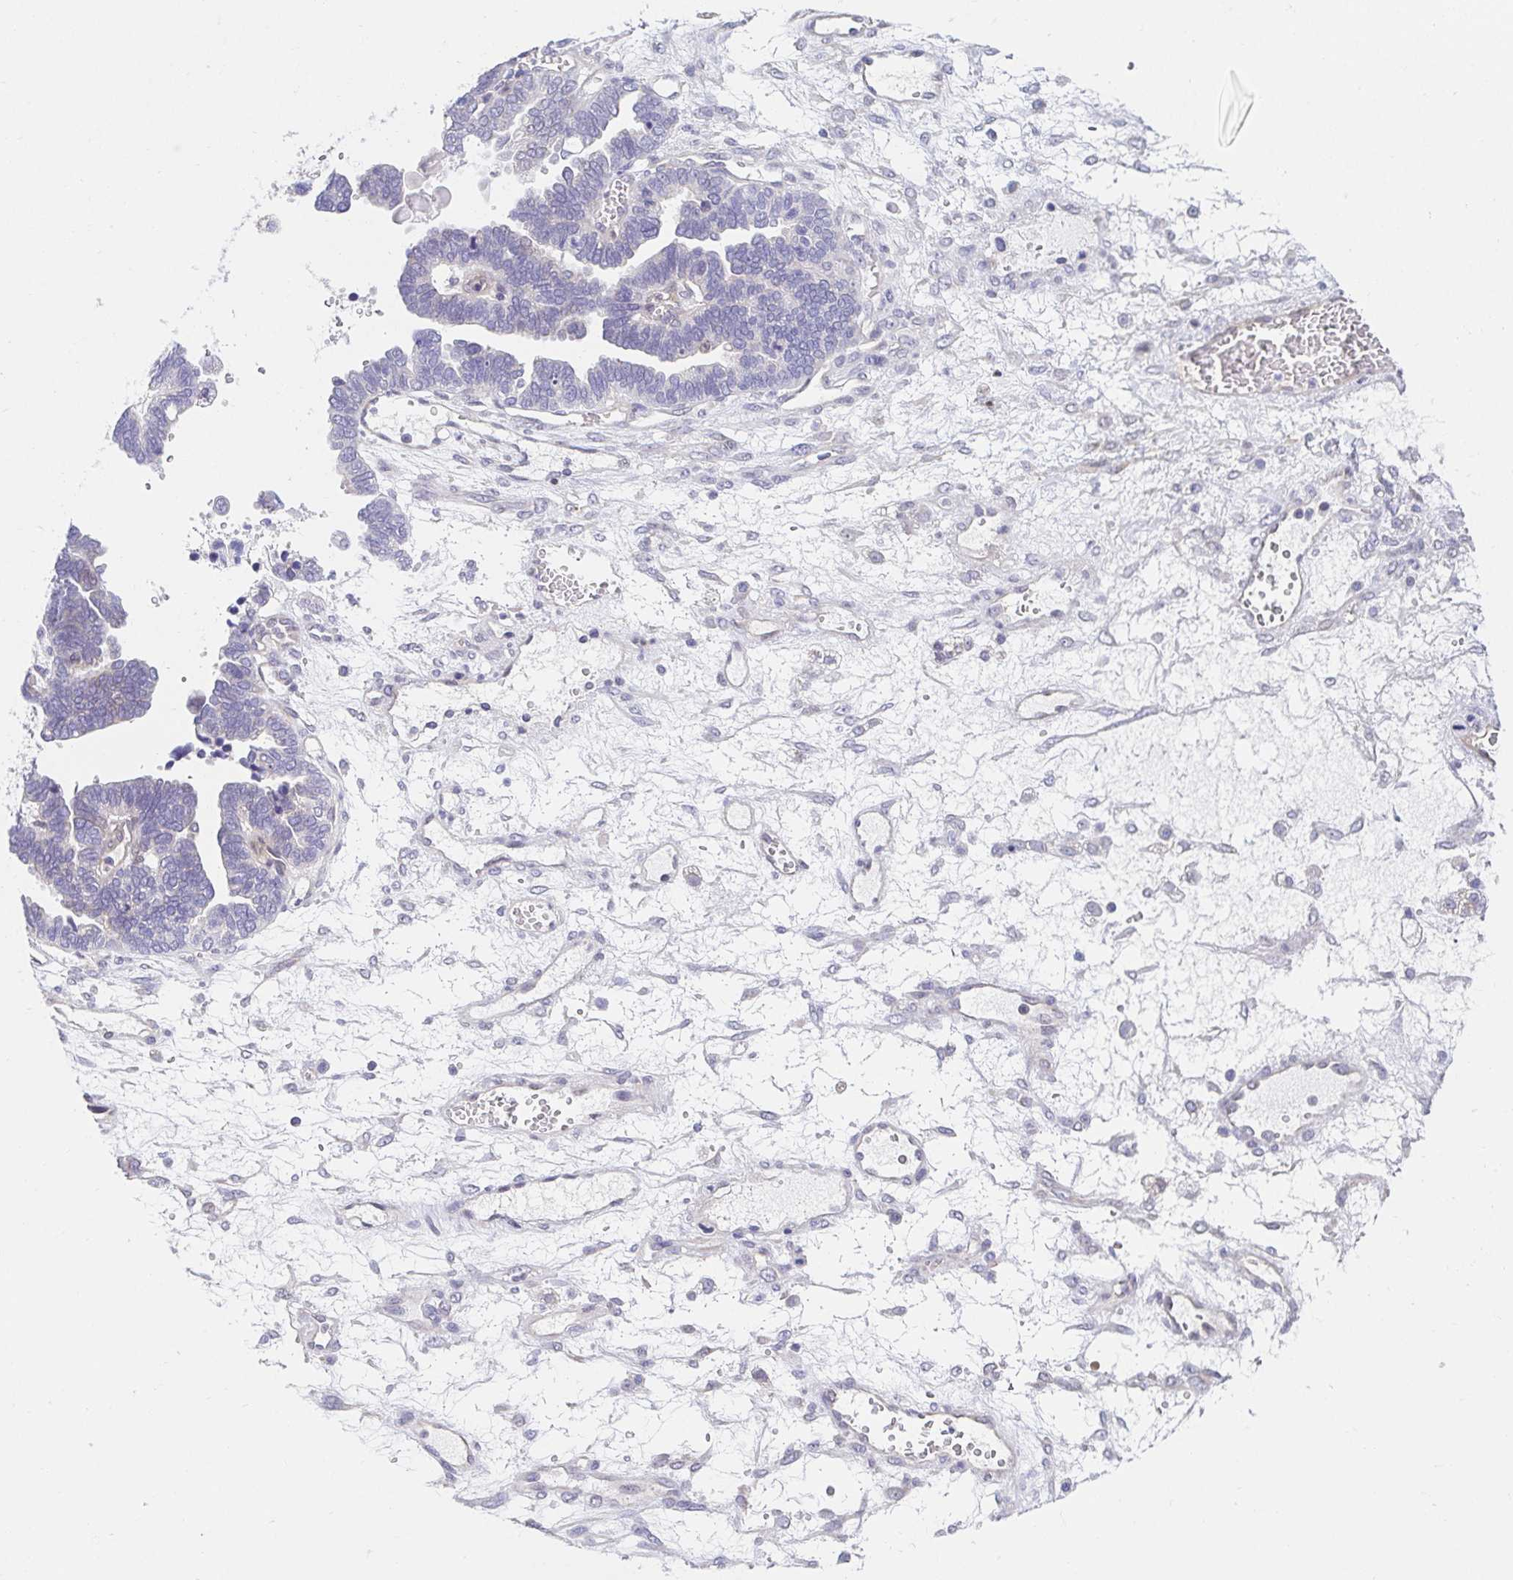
{"staining": {"intensity": "negative", "quantity": "none", "location": "none"}, "tissue": "ovarian cancer", "cell_type": "Tumor cells", "image_type": "cancer", "snomed": [{"axis": "morphology", "description": "Cystadenocarcinoma, serous, NOS"}, {"axis": "topography", "description": "Ovary"}], "caption": "Protein analysis of ovarian cancer reveals no significant staining in tumor cells.", "gene": "AKAP14", "patient": {"sex": "female", "age": 51}}